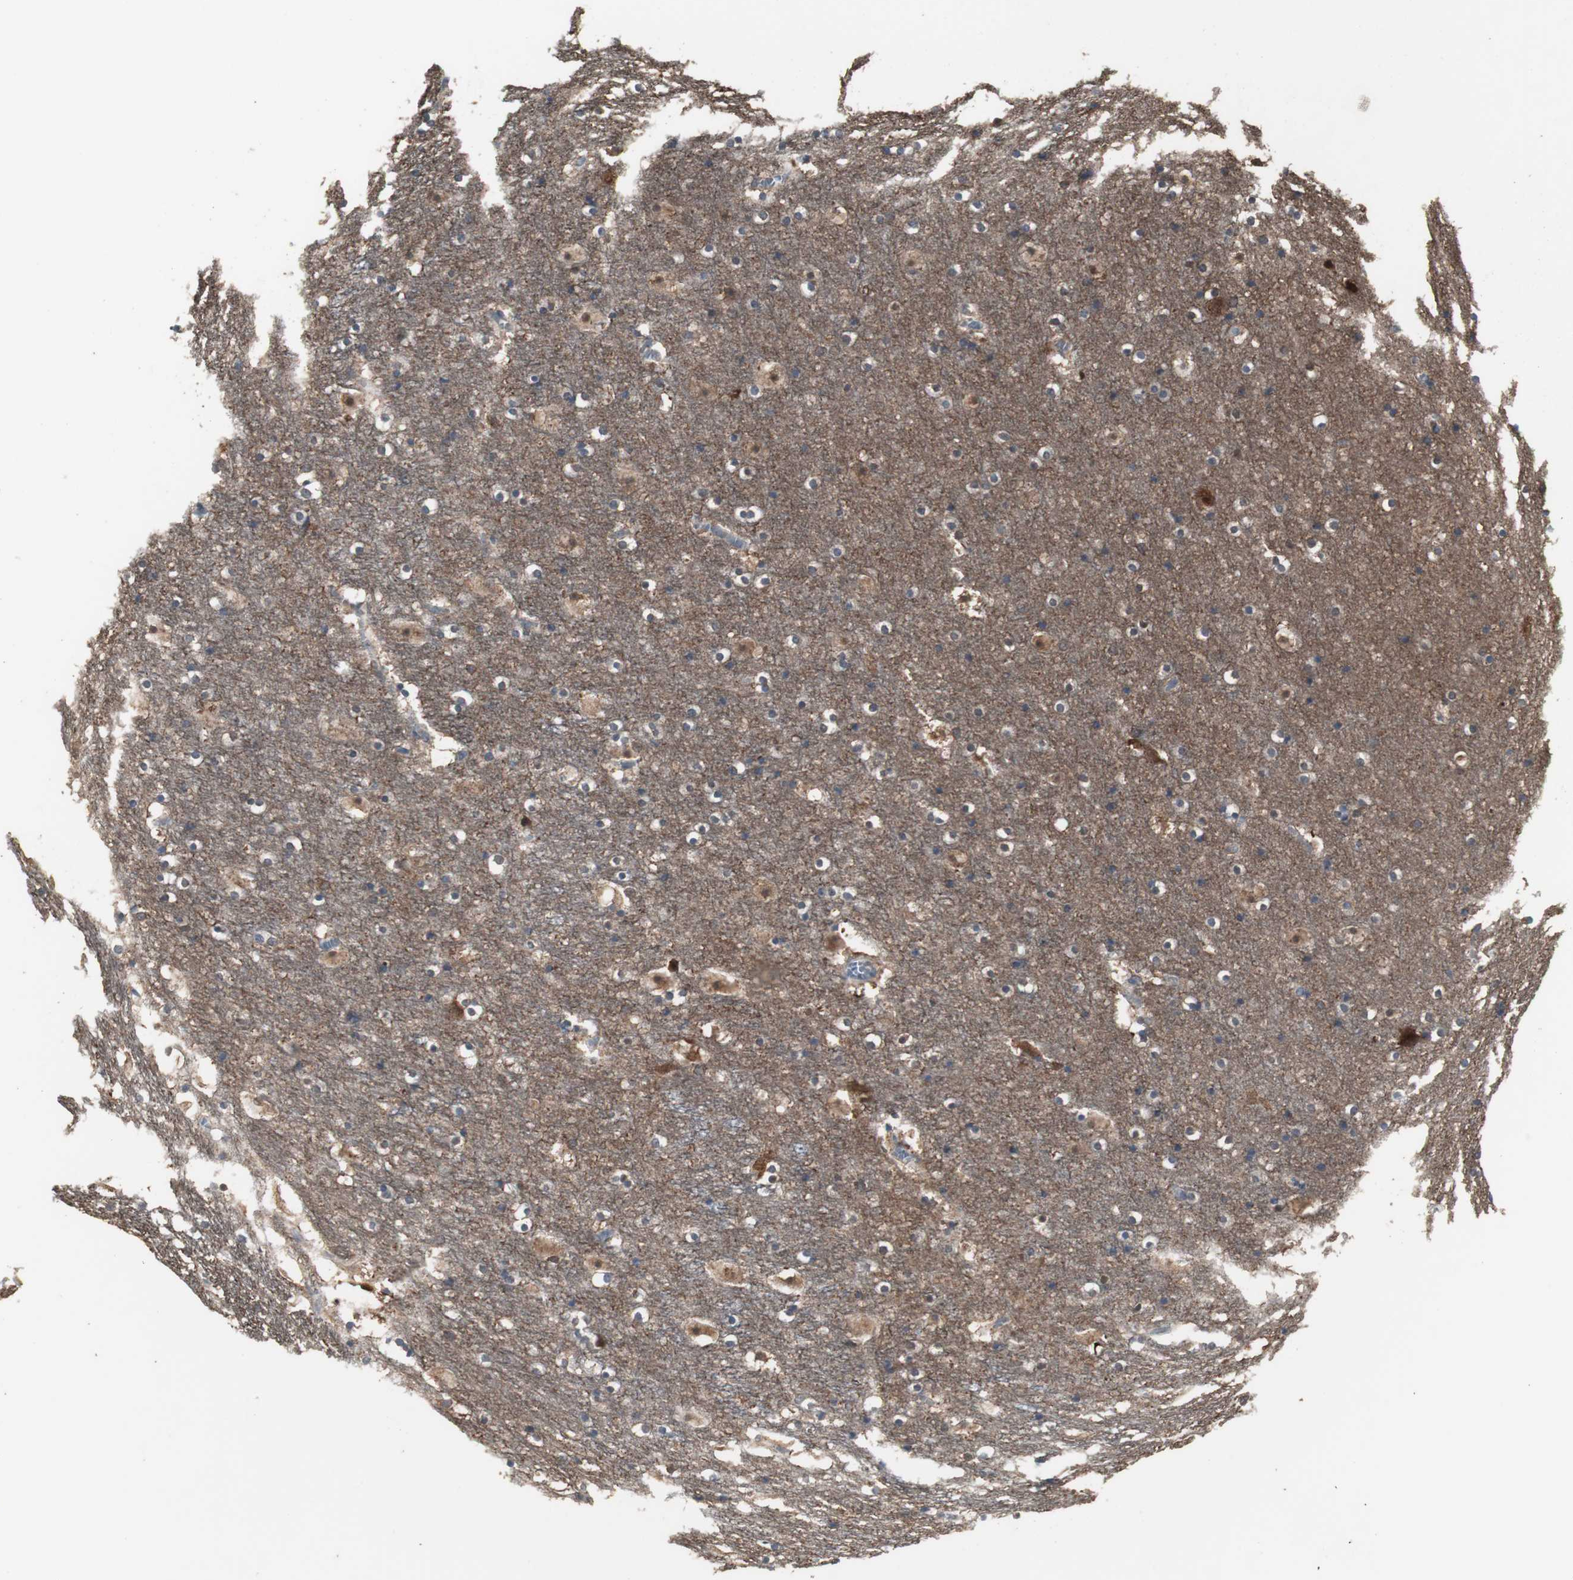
{"staining": {"intensity": "moderate", "quantity": "25%-75%", "location": "cytoplasmic/membranous"}, "tissue": "hippocampus", "cell_type": "Glial cells", "image_type": "normal", "snomed": [{"axis": "morphology", "description": "Normal tissue, NOS"}, {"axis": "topography", "description": "Hippocampus"}], "caption": "High-power microscopy captured an IHC image of normal hippocampus, revealing moderate cytoplasmic/membranous staining in approximately 25%-75% of glial cells.", "gene": "HPRT1", "patient": {"sex": "male", "age": 45}}